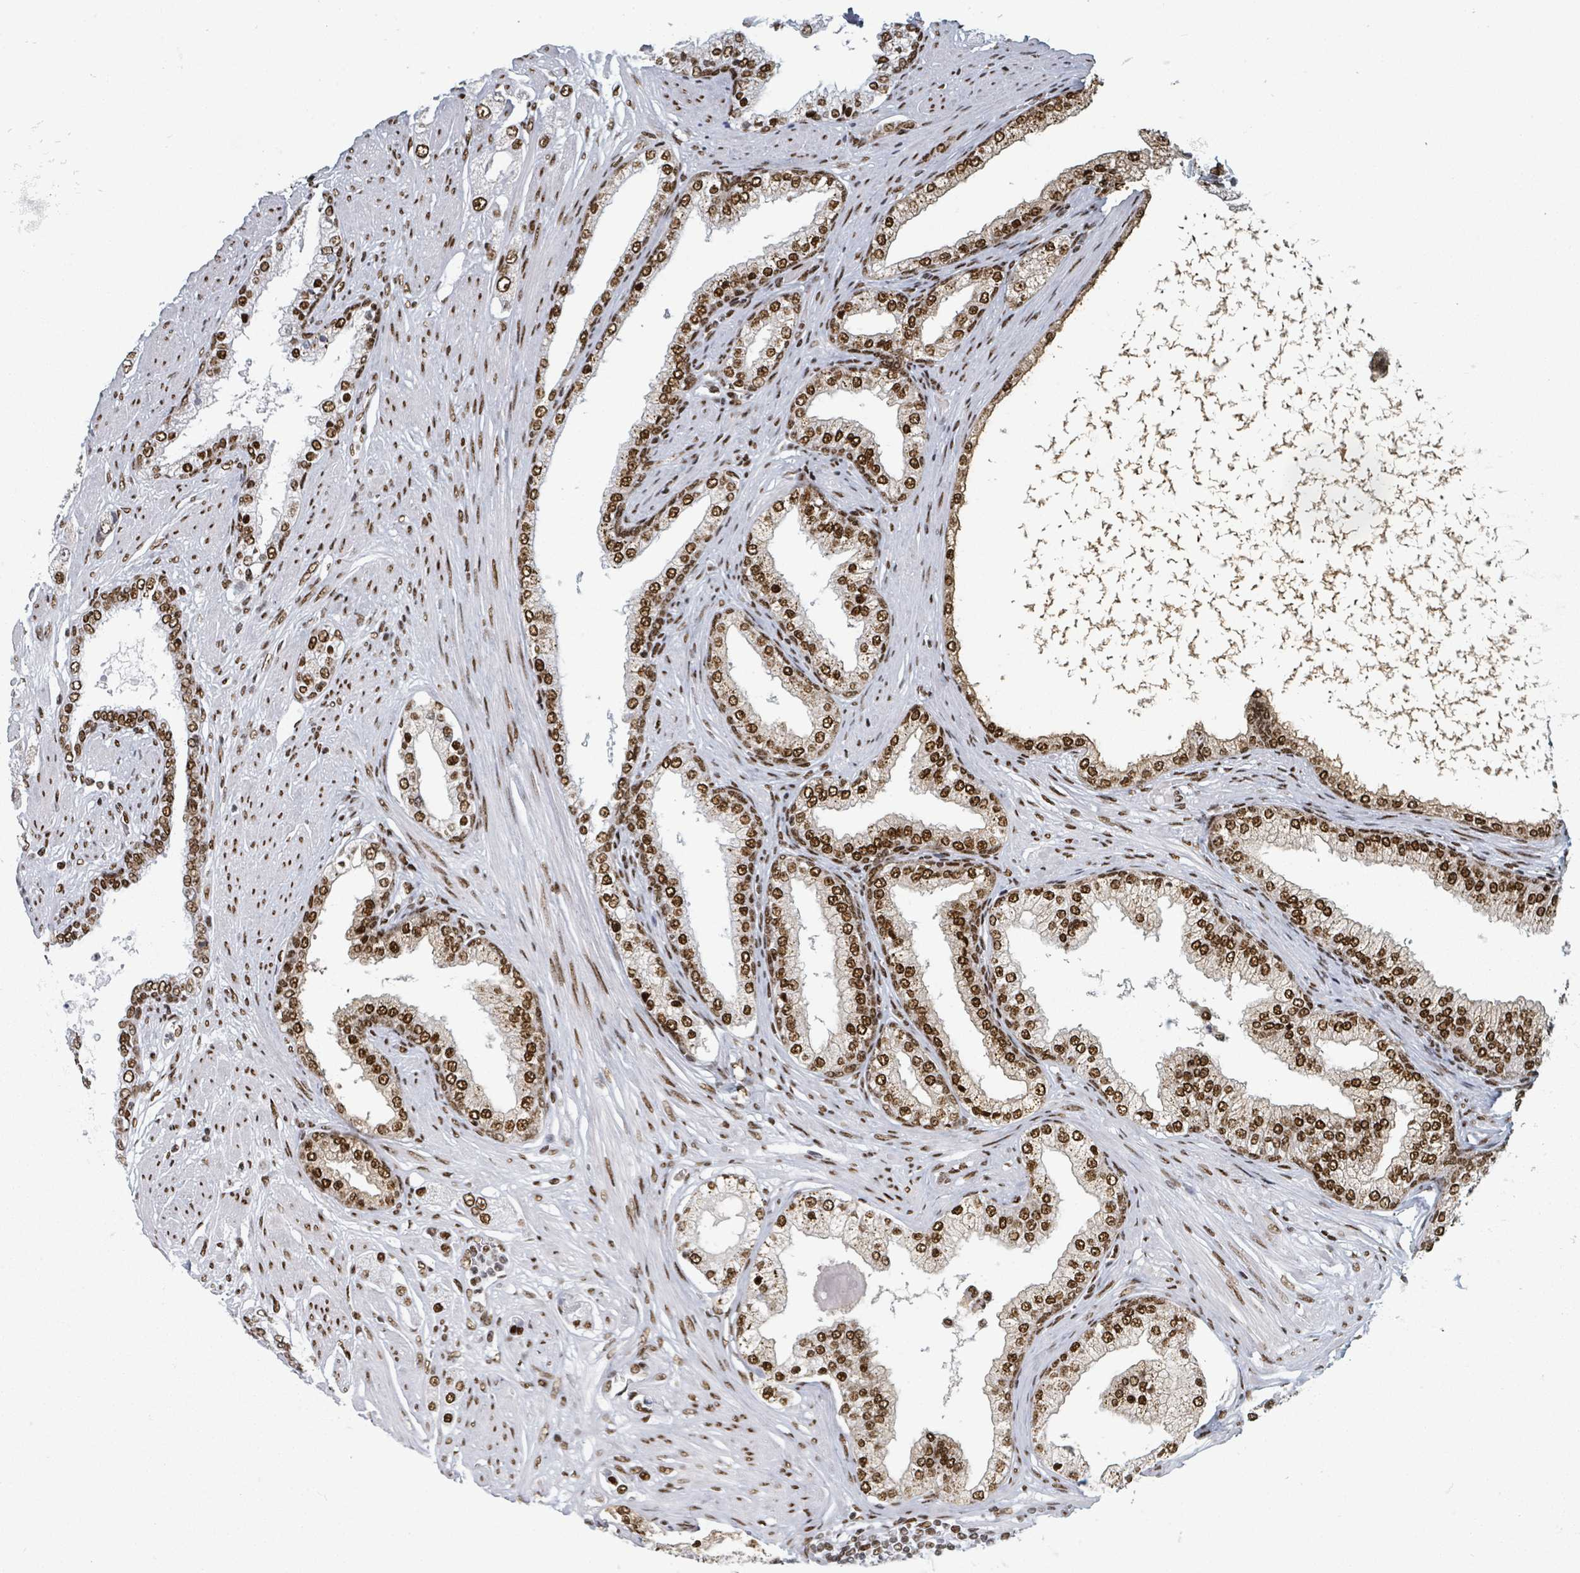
{"staining": {"intensity": "strong", "quantity": ">75%", "location": "nuclear"}, "tissue": "prostate cancer", "cell_type": "Tumor cells", "image_type": "cancer", "snomed": [{"axis": "morphology", "description": "Adenocarcinoma, High grade"}, {"axis": "topography", "description": "Prostate"}], "caption": "About >75% of tumor cells in human high-grade adenocarcinoma (prostate) exhibit strong nuclear protein positivity as visualized by brown immunohistochemical staining.", "gene": "DHX16", "patient": {"sex": "male", "age": 68}}